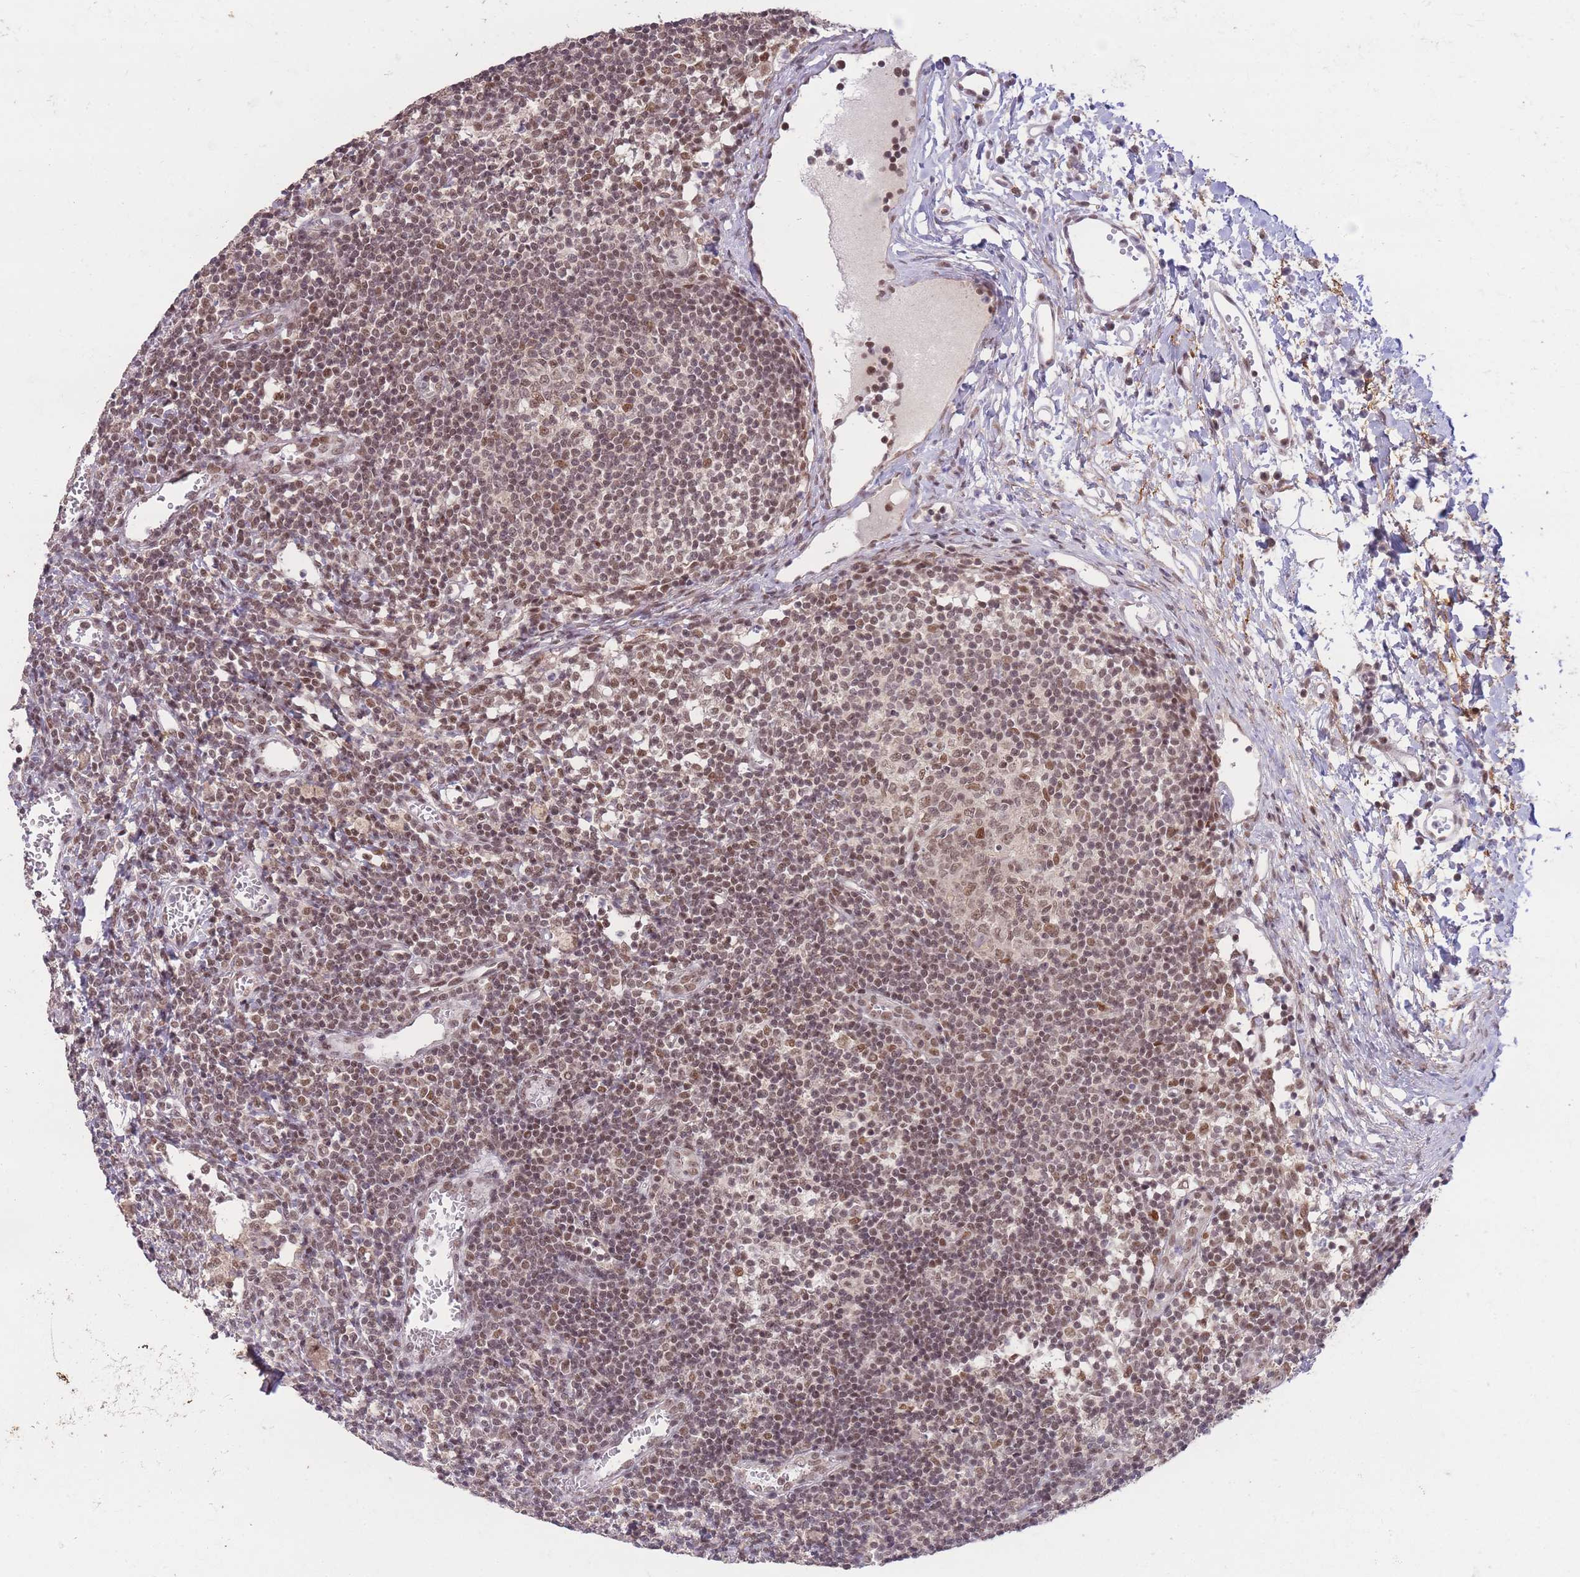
{"staining": {"intensity": "moderate", "quantity": ">75%", "location": "nuclear"}, "tissue": "lymph node", "cell_type": "Germinal center cells", "image_type": "normal", "snomed": [{"axis": "morphology", "description": "Normal tissue, NOS"}, {"axis": "topography", "description": "Lymph node"}], "caption": "IHC photomicrograph of unremarkable lymph node: human lymph node stained using IHC demonstrates medium levels of moderate protein expression localized specifically in the nuclear of germinal center cells, appearing as a nuclear brown color.", "gene": "CARD8", "patient": {"sex": "female", "age": 37}}